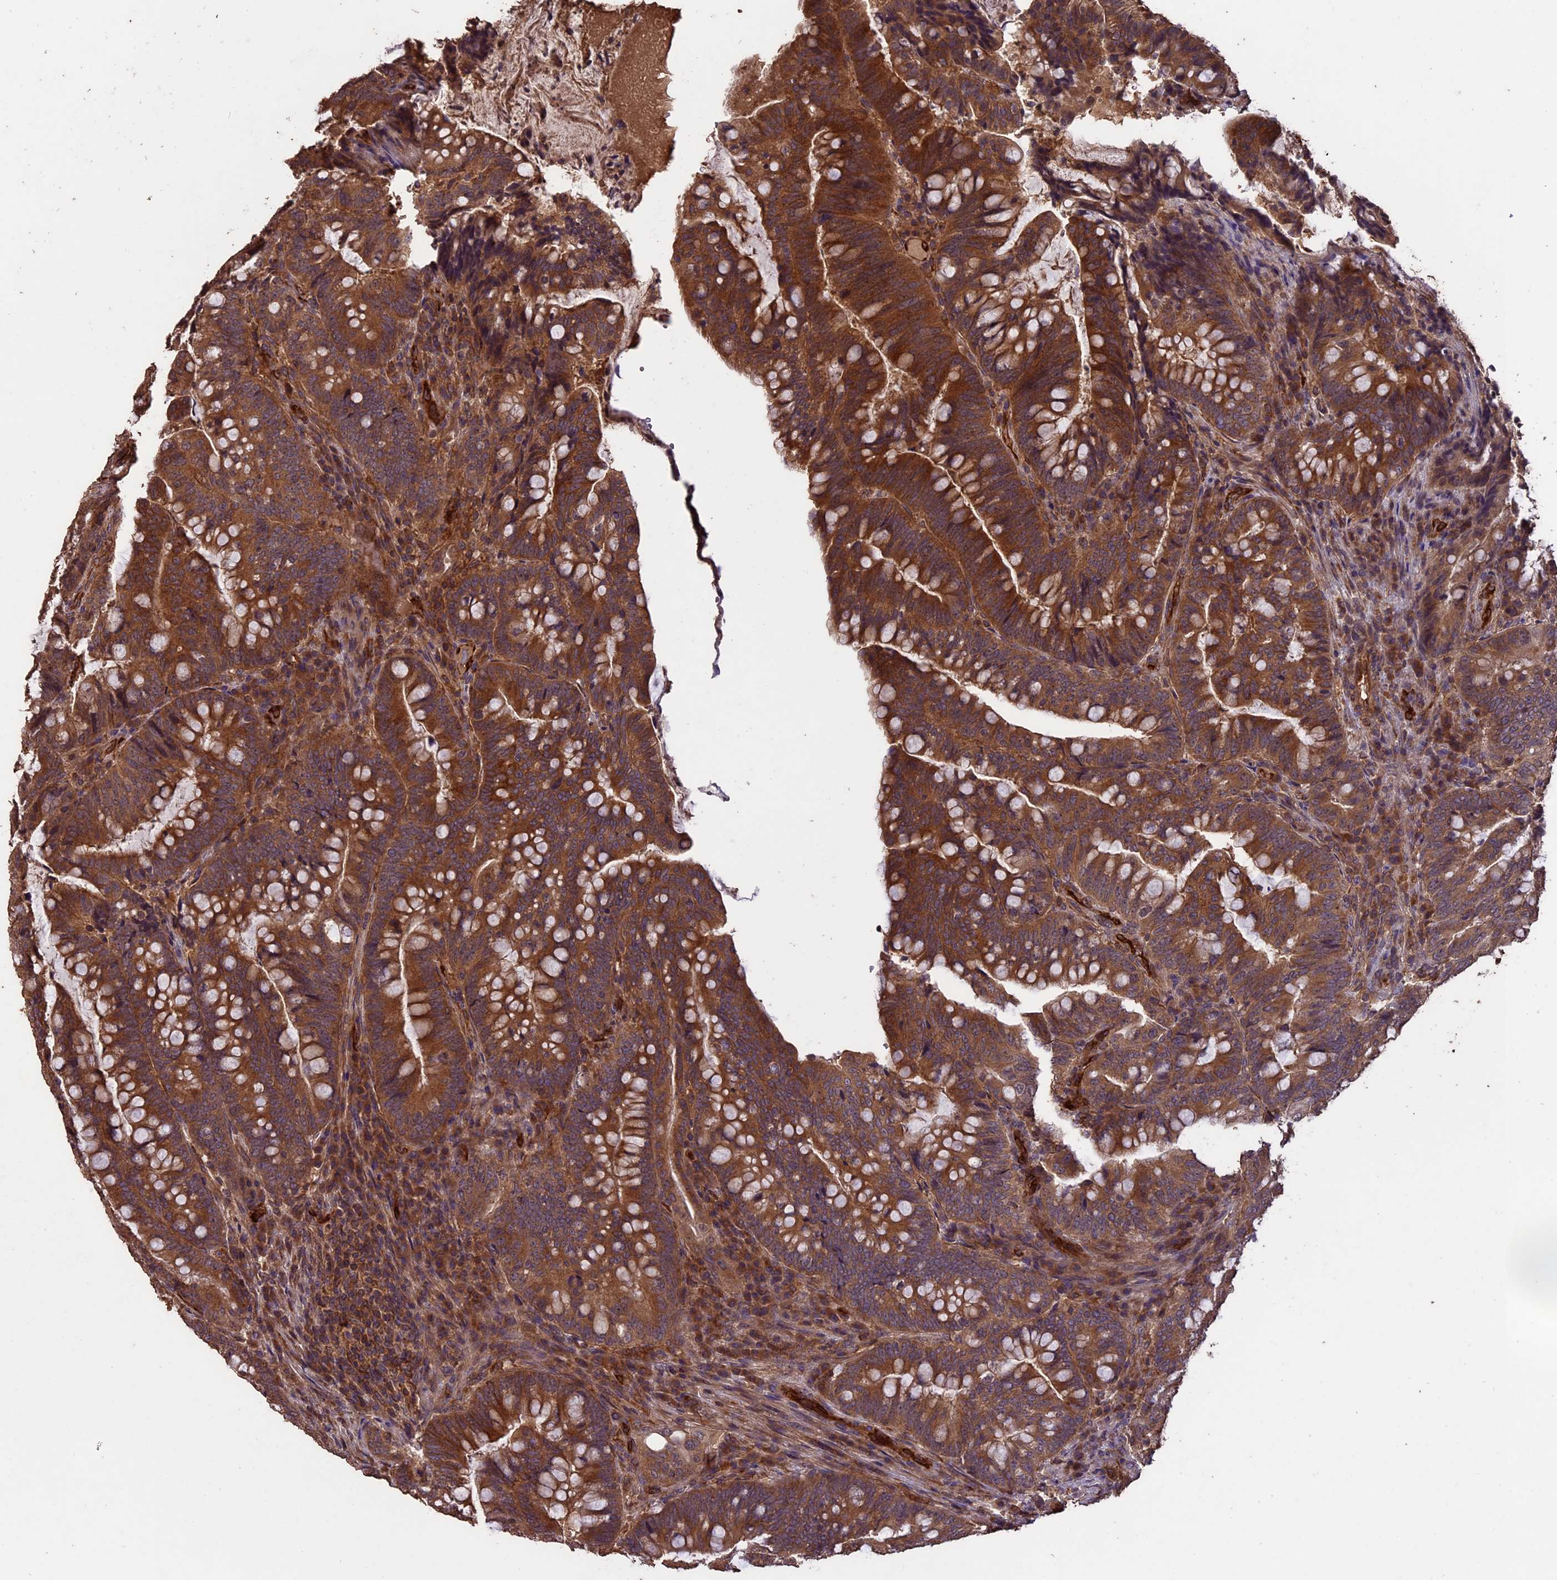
{"staining": {"intensity": "moderate", "quantity": ">75%", "location": "cytoplasmic/membranous"}, "tissue": "colorectal cancer", "cell_type": "Tumor cells", "image_type": "cancer", "snomed": [{"axis": "morphology", "description": "Adenocarcinoma, NOS"}, {"axis": "topography", "description": "Colon"}], "caption": "Immunohistochemical staining of colorectal cancer (adenocarcinoma) exhibits medium levels of moderate cytoplasmic/membranous protein staining in about >75% of tumor cells. Ihc stains the protein of interest in brown and the nuclei are stained blue.", "gene": "TTLL10", "patient": {"sex": "female", "age": 66}}